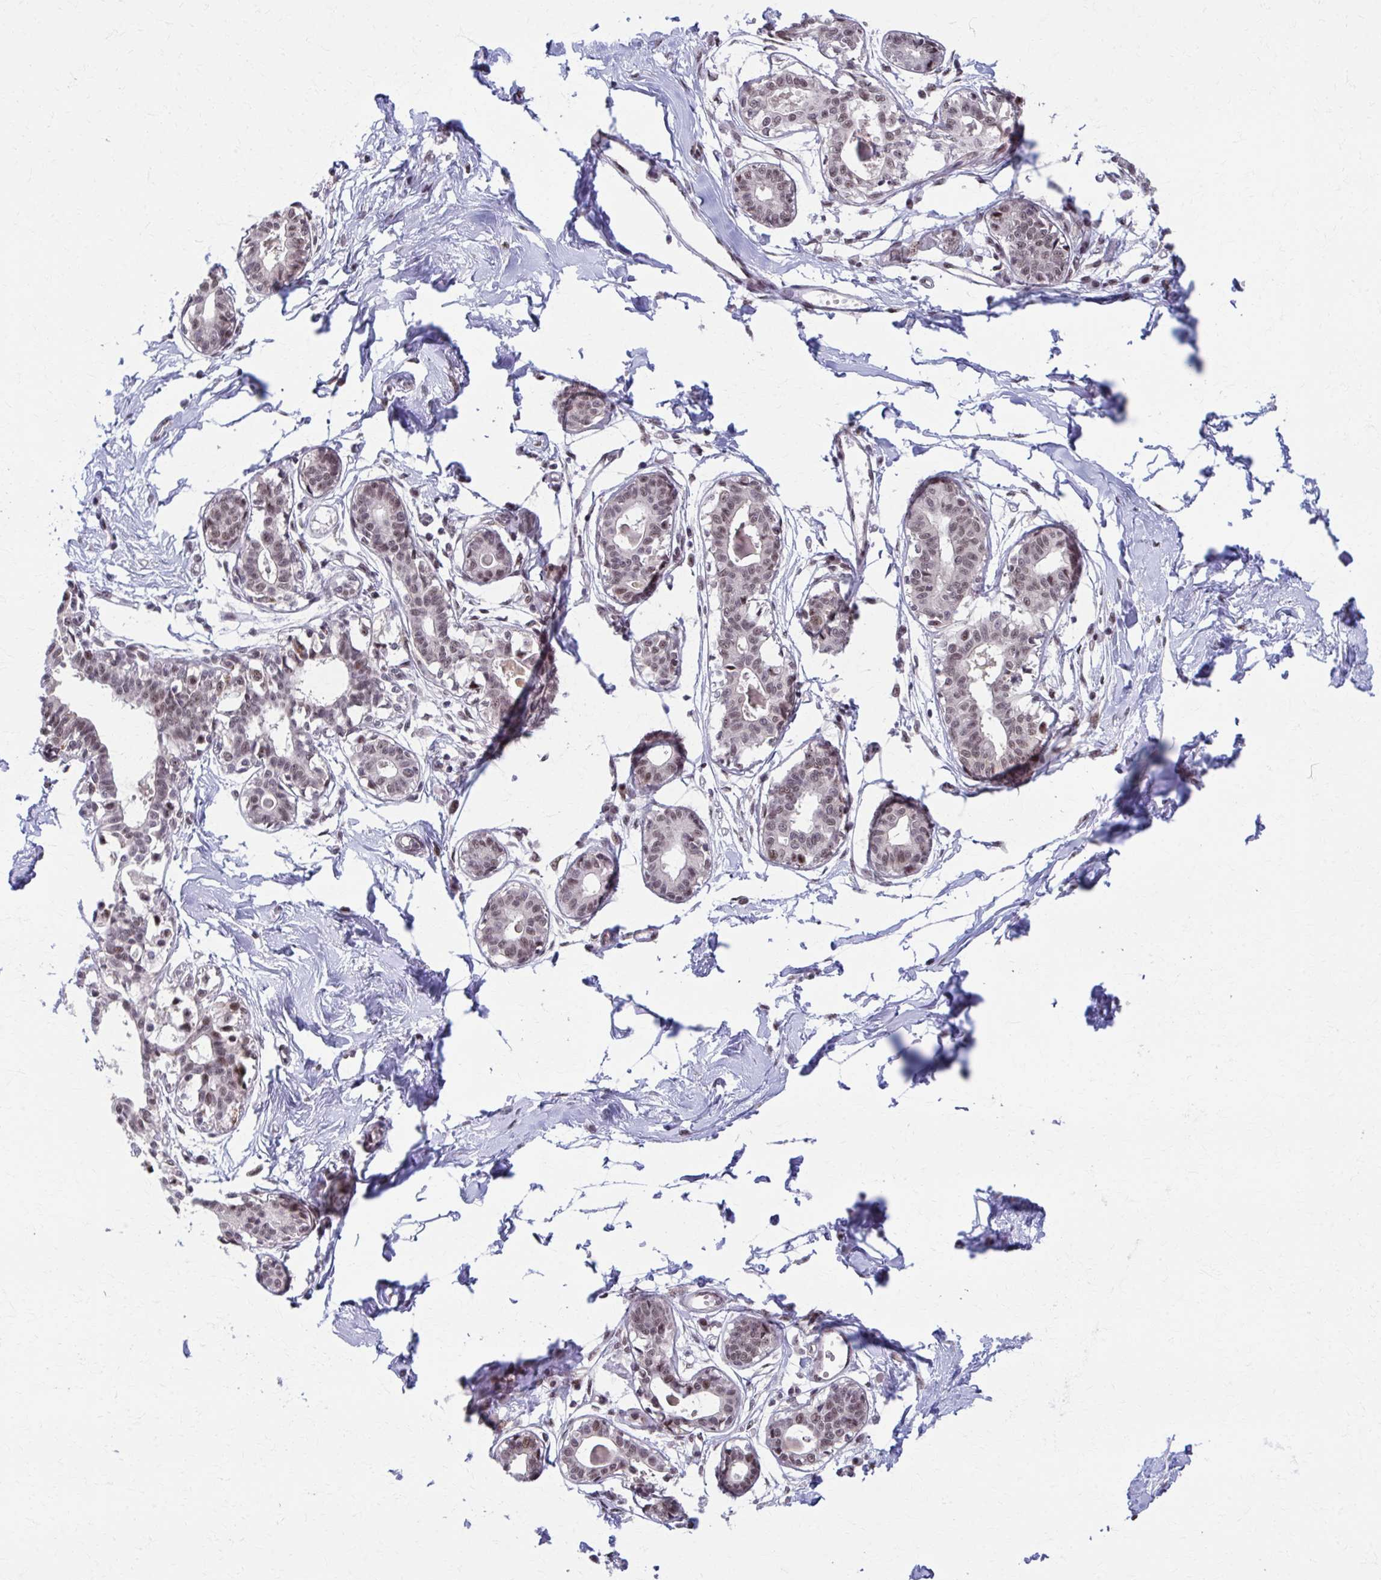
{"staining": {"intensity": "negative", "quantity": "none", "location": "none"}, "tissue": "breast", "cell_type": "Adipocytes", "image_type": "normal", "snomed": [{"axis": "morphology", "description": "Normal tissue, NOS"}, {"axis": "topography", "description": "Breast"}], "caption": "An image of breast stained for a protein demonstrates no brown staining in adipocytes. Brightfield microscopy of IHC stained with DAB (brown) and hematoxylin (blue), captured at high magnification.", "gene": "SETBP1", "patient": {"sex": "female", "age": 45}}